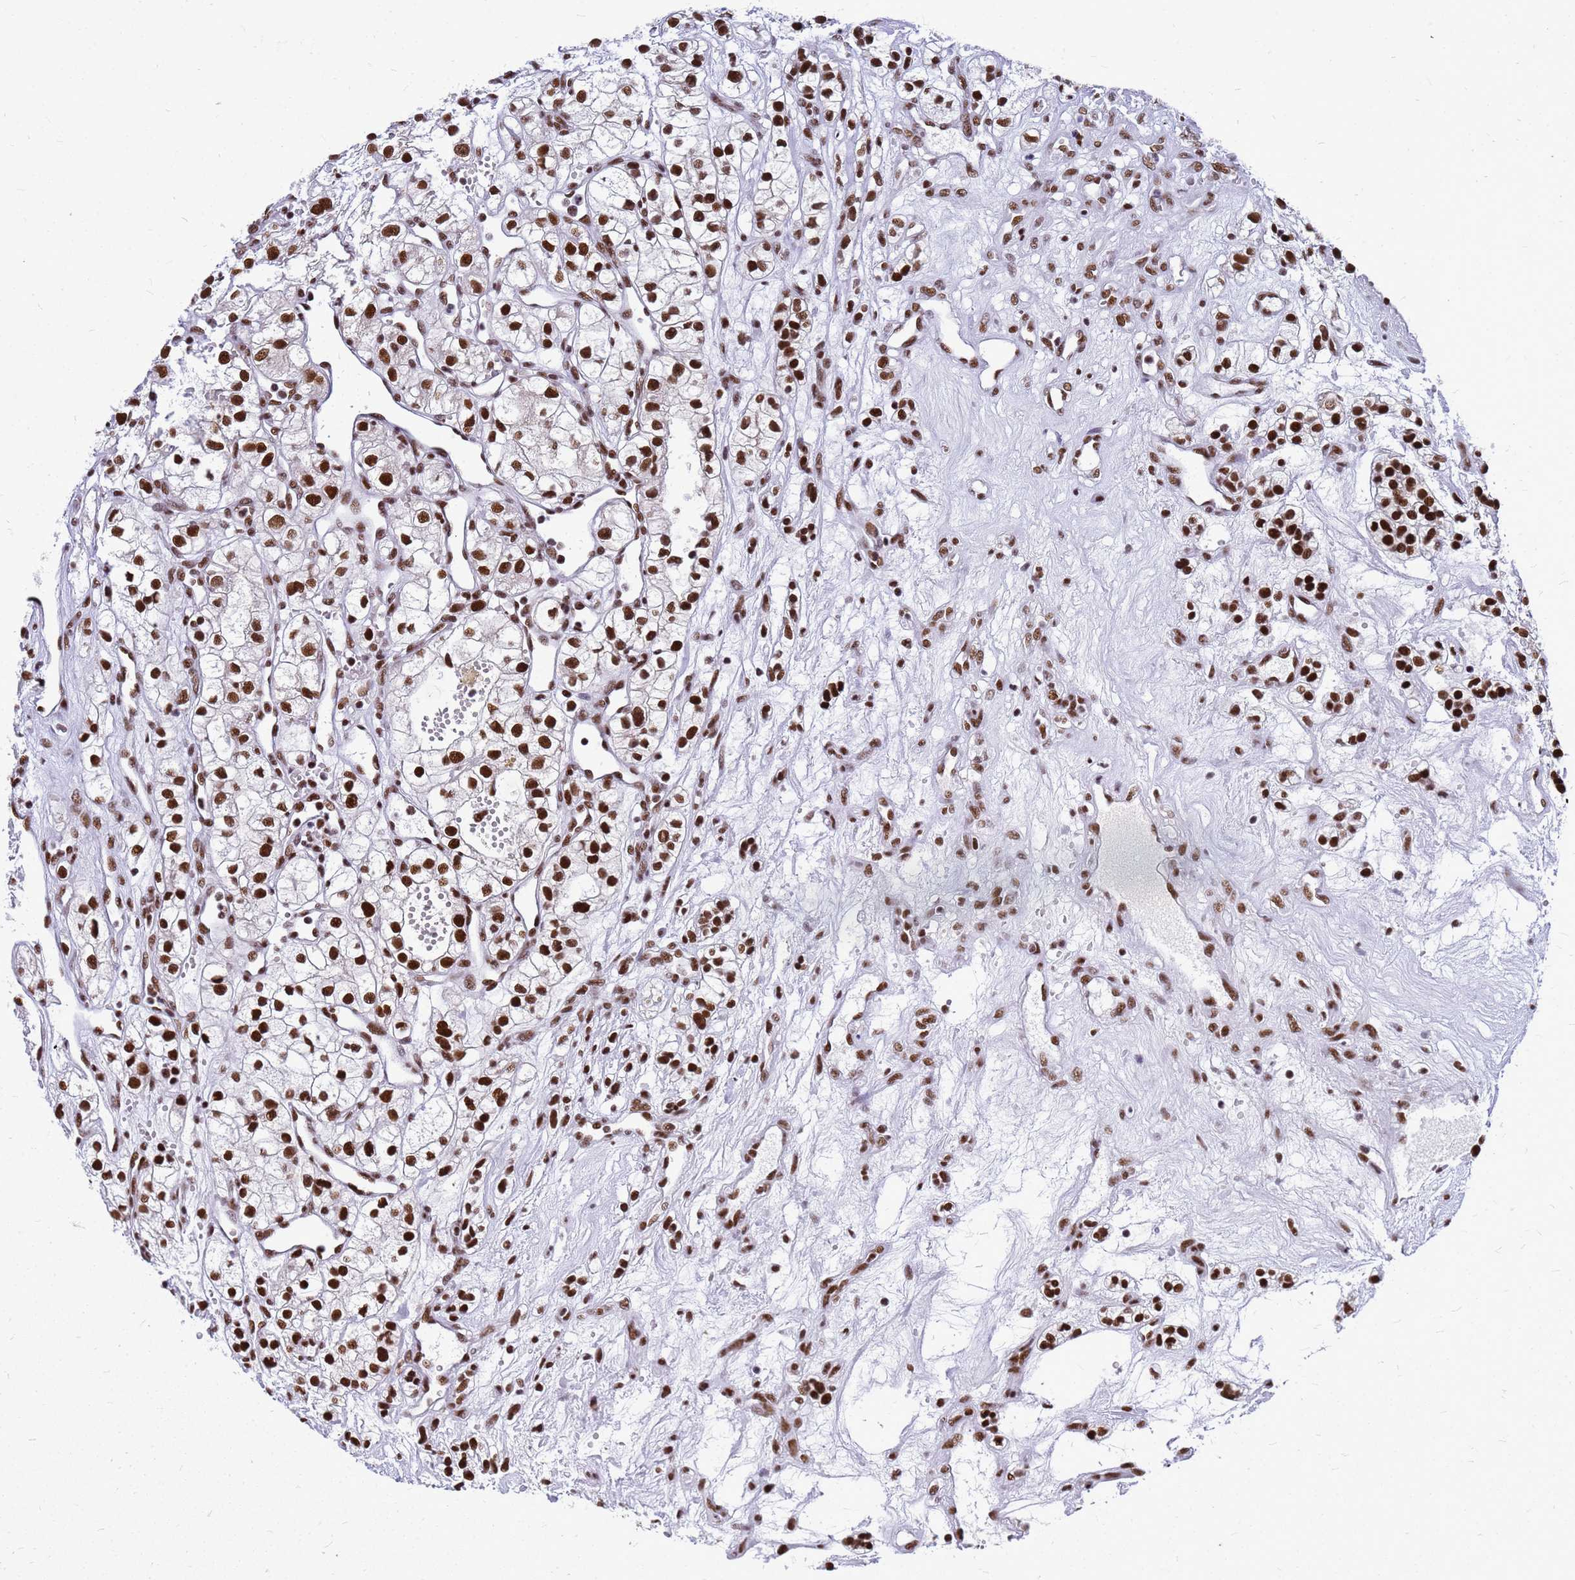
{"staining": {"intensity": "strong", "quantity": ">75%", "location": "nuclear"}, "tissue": "renal cancer", "cell_type": "Tumor cells", "image_type": "cancer", "snomed": [{"axis": "morphology", "description": "Adenocarcinoma, NOS"}, {"axis": "topography", "description": "Kidney"}], "caption": "About >75% of tumor cells in renal cancer (adenocarcinoma) demonstrate strong nuclear protein staining as visualized by brown immunohistochemical staining.", "gene": "SART3", "patient": {"sex": "female", "age": 57}}